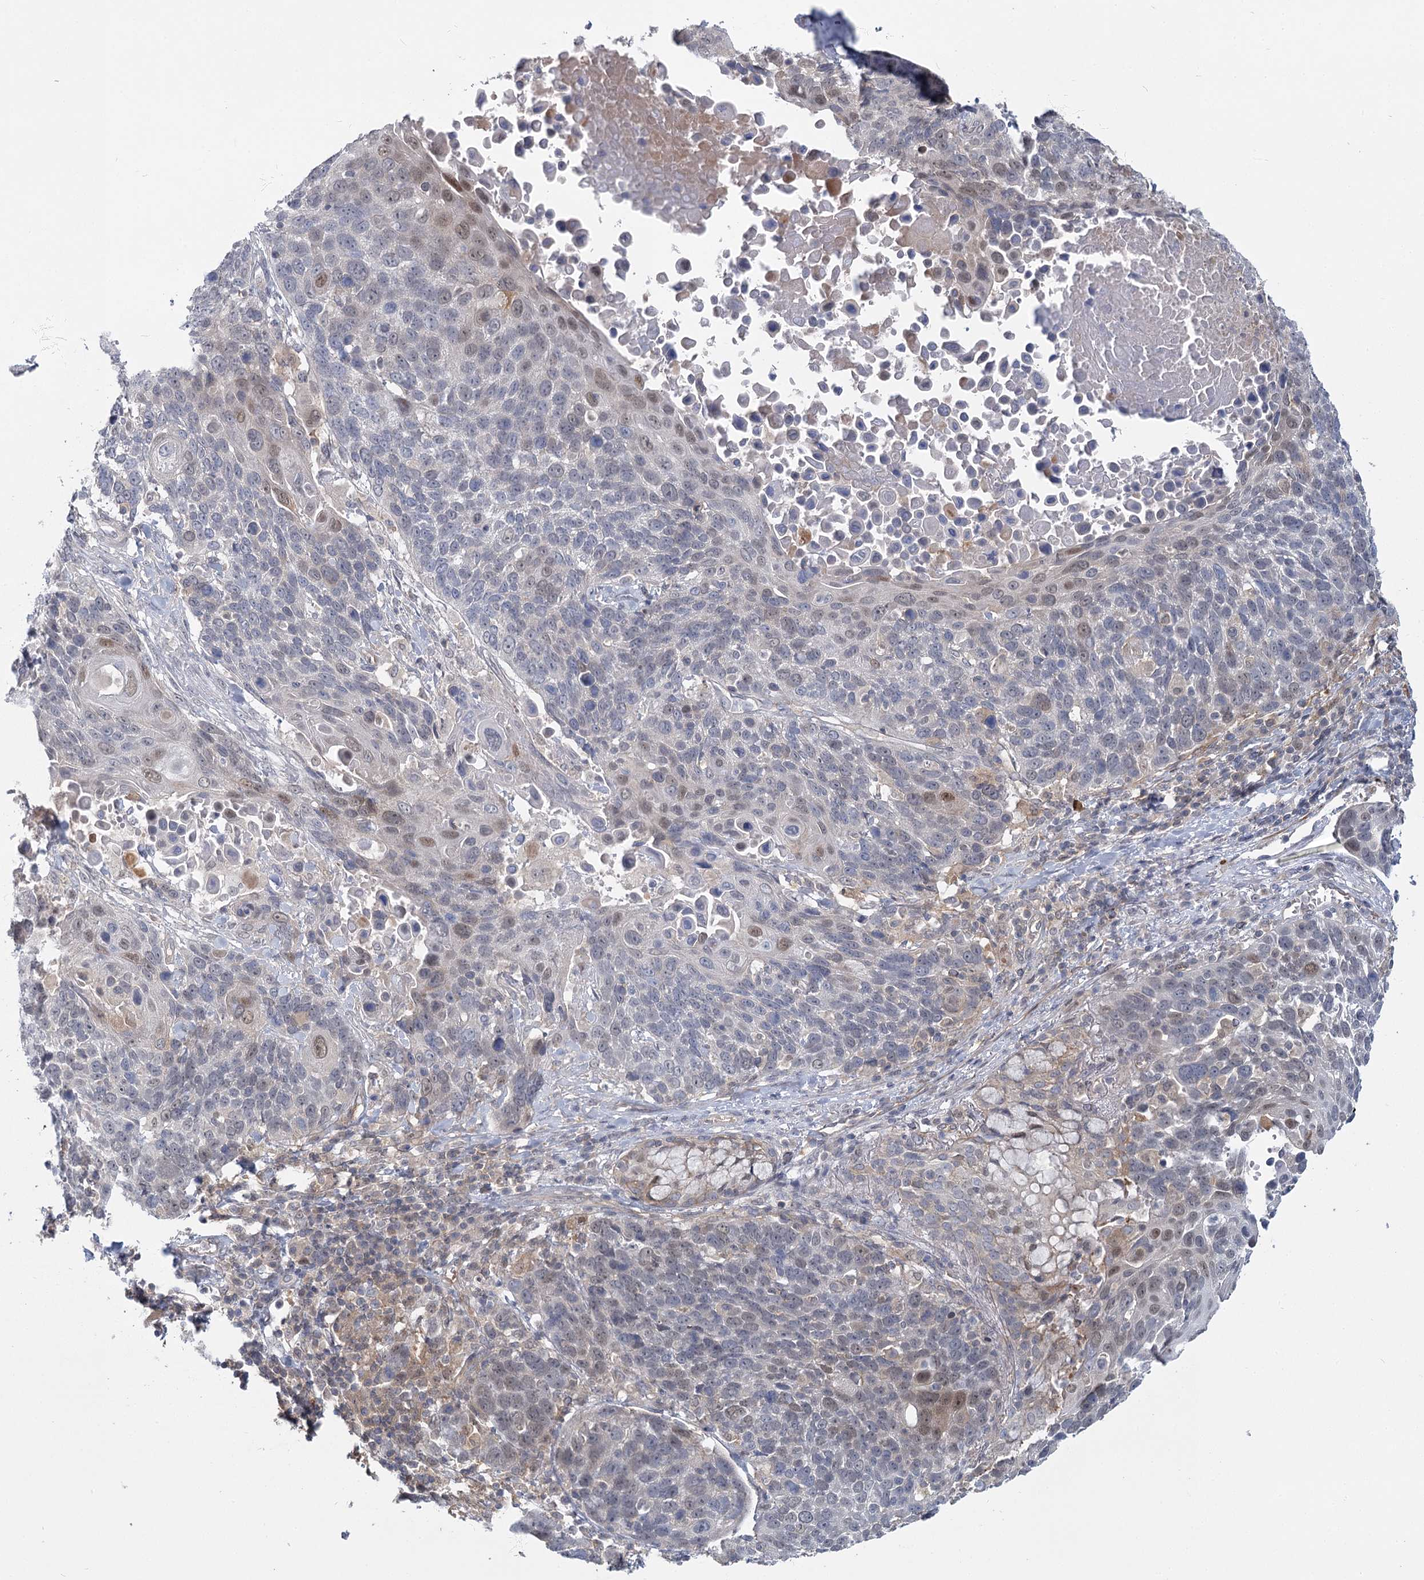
{"staining": {"intensity": "moderate", "quantity": "<25%", "location": "nuclear"}, "tissue": "lung cancer", "cell_type": "Tumor cells", "image_type": "cancer", "snomed": [{"axis": "morphology", "description": "Squamous cell carcinoma, NOS"}, {"axis": "topography", "description": "Lung"}], "caption": "Squamous cell carcinoma (lung) tissue reveals moderate nuclear positivity in about <25% of tumor cells, visualized by immunohistochemistry.", "gene": "USP11", "patient": {"sex": "male", "age": 66}}